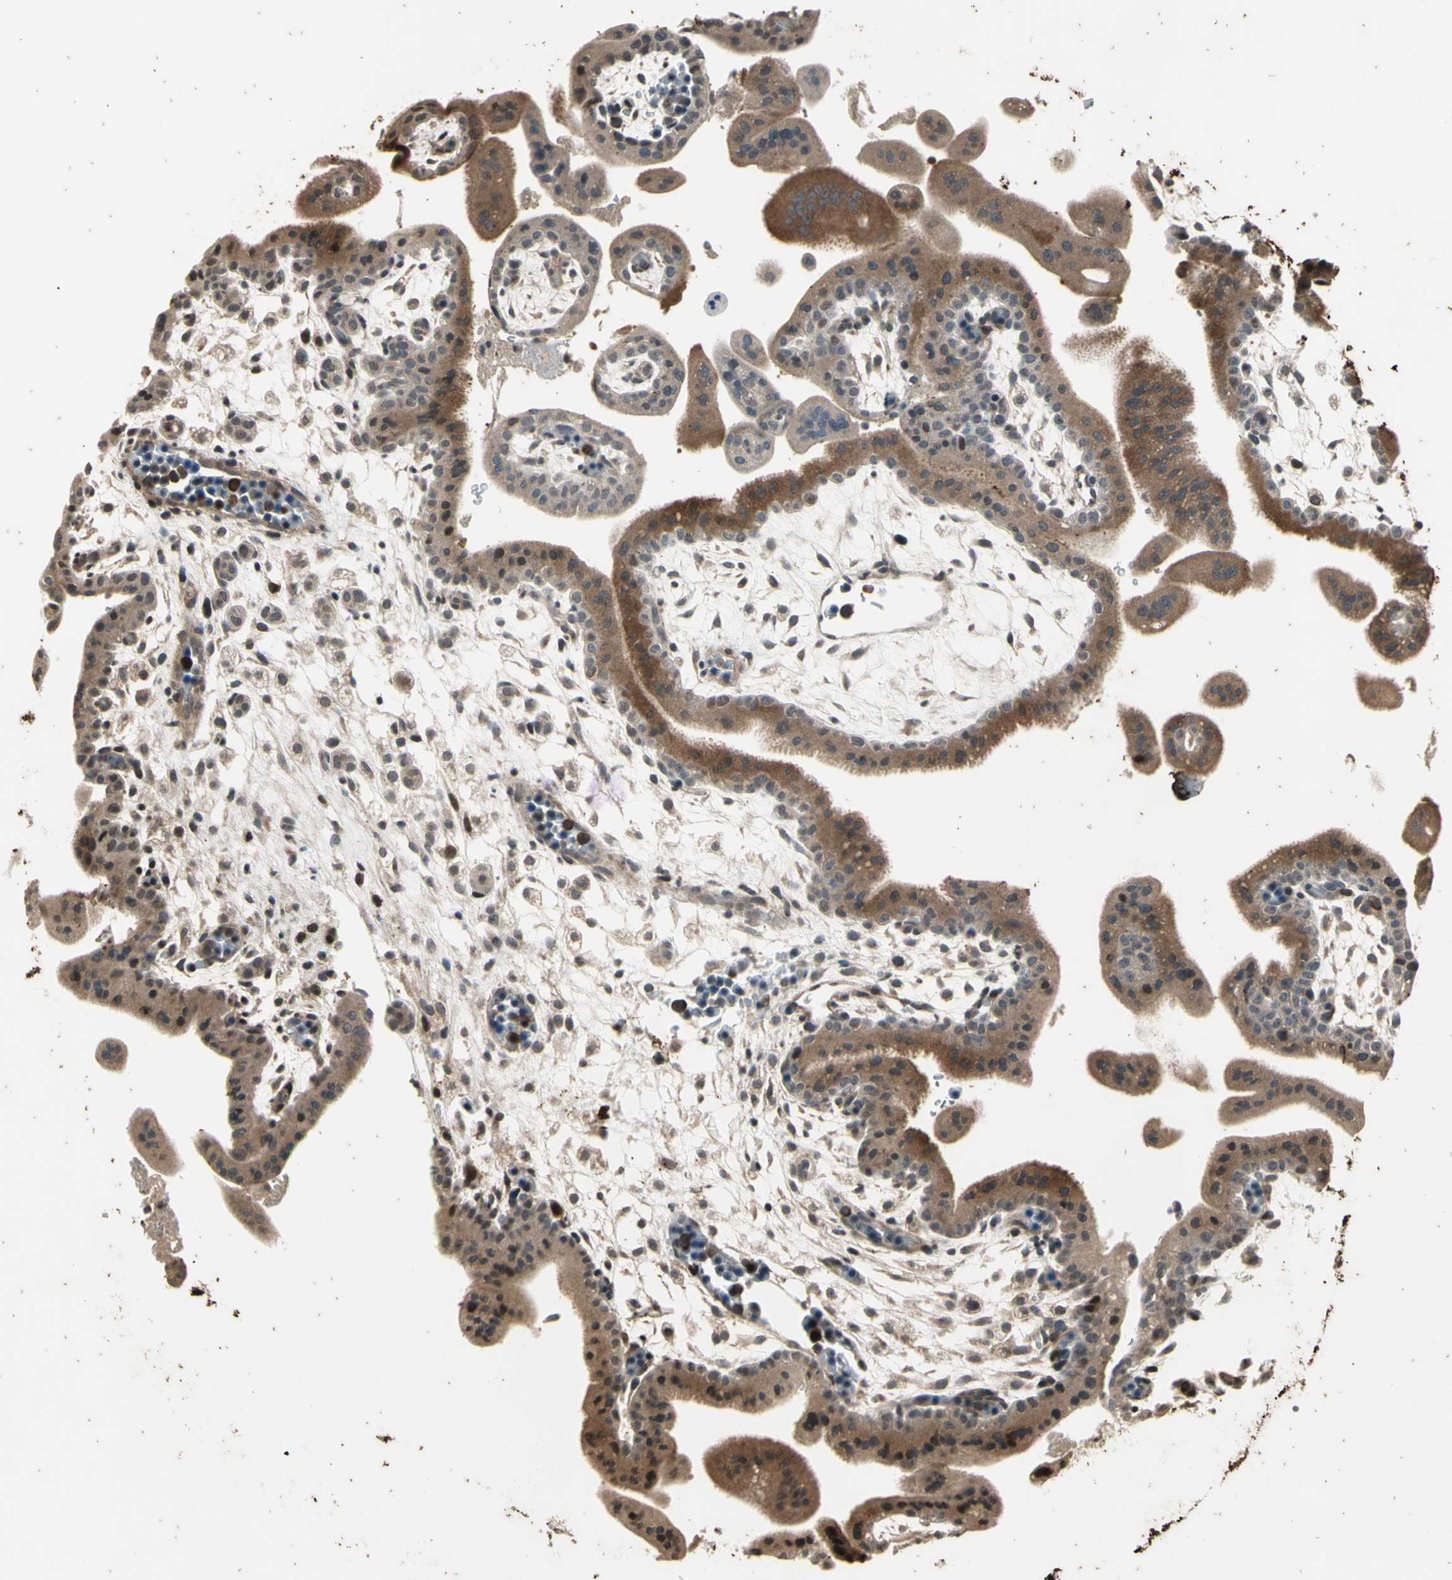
{"staining": {"intensity": "weak", "quantity": "<25%", "location": "cytoplasmic/membranous,nuclear"}, "tissue": "placenta", "cell_type": "Decidual cells", "image_type": "normal", "snomed": [{"axis": "morphology", "description": "Normal tissue, NOS"}, {"axis": "topography", "description": "Placenta"}], "caption": "High magnification brightfield microscopy of unremarkable placenta stained with DAB (brown) and counterstained with hematoxylin (blue): decidual cells show no significant expression.", "gene": "EFNB2", "patient": {"sex": "female", "age": 35}}